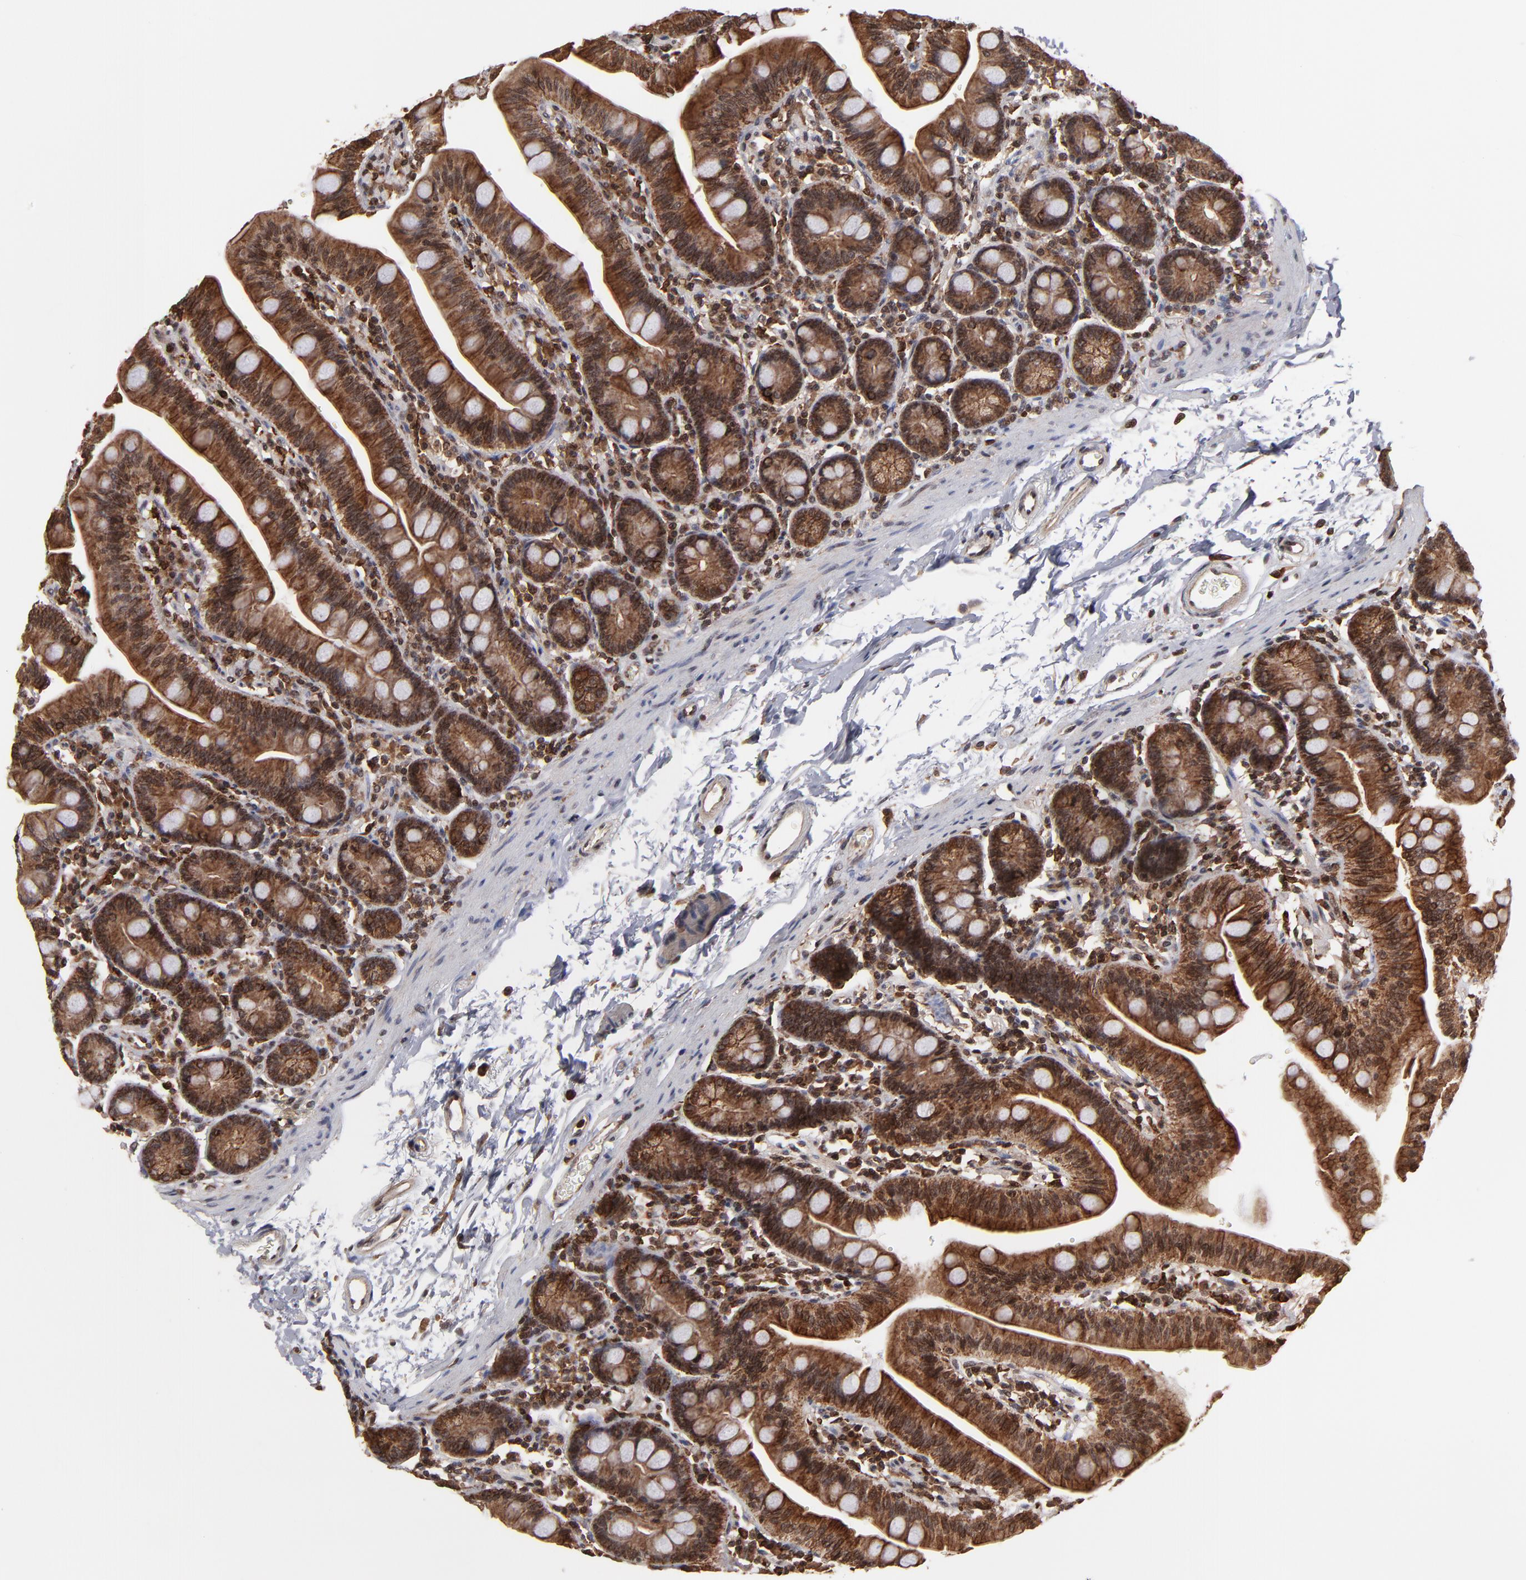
{"staining": {"intensity": "strong", "quantity": ">75%", "location": "cytoplasmic/membranous,nuclear"}, "tissue": "small intestine", "cell_type": "Glandular cells", "image_type": "normal", "snomed": [{"axis": "morphology", "description": "Normal tissue, NOS"}, {"axis": "topography", "description": "Small intestine"}], "caption": "Immunohistochemistry (IHC) micrograph of normal human small intestine stained for a protein (brown), which shows high levels of strong cytoplasmic/membranous,nuclear positivity in approximately >75% of glandular cells.", "gene": "RGS6", "patient": {"sex": "male", "age": 79}}